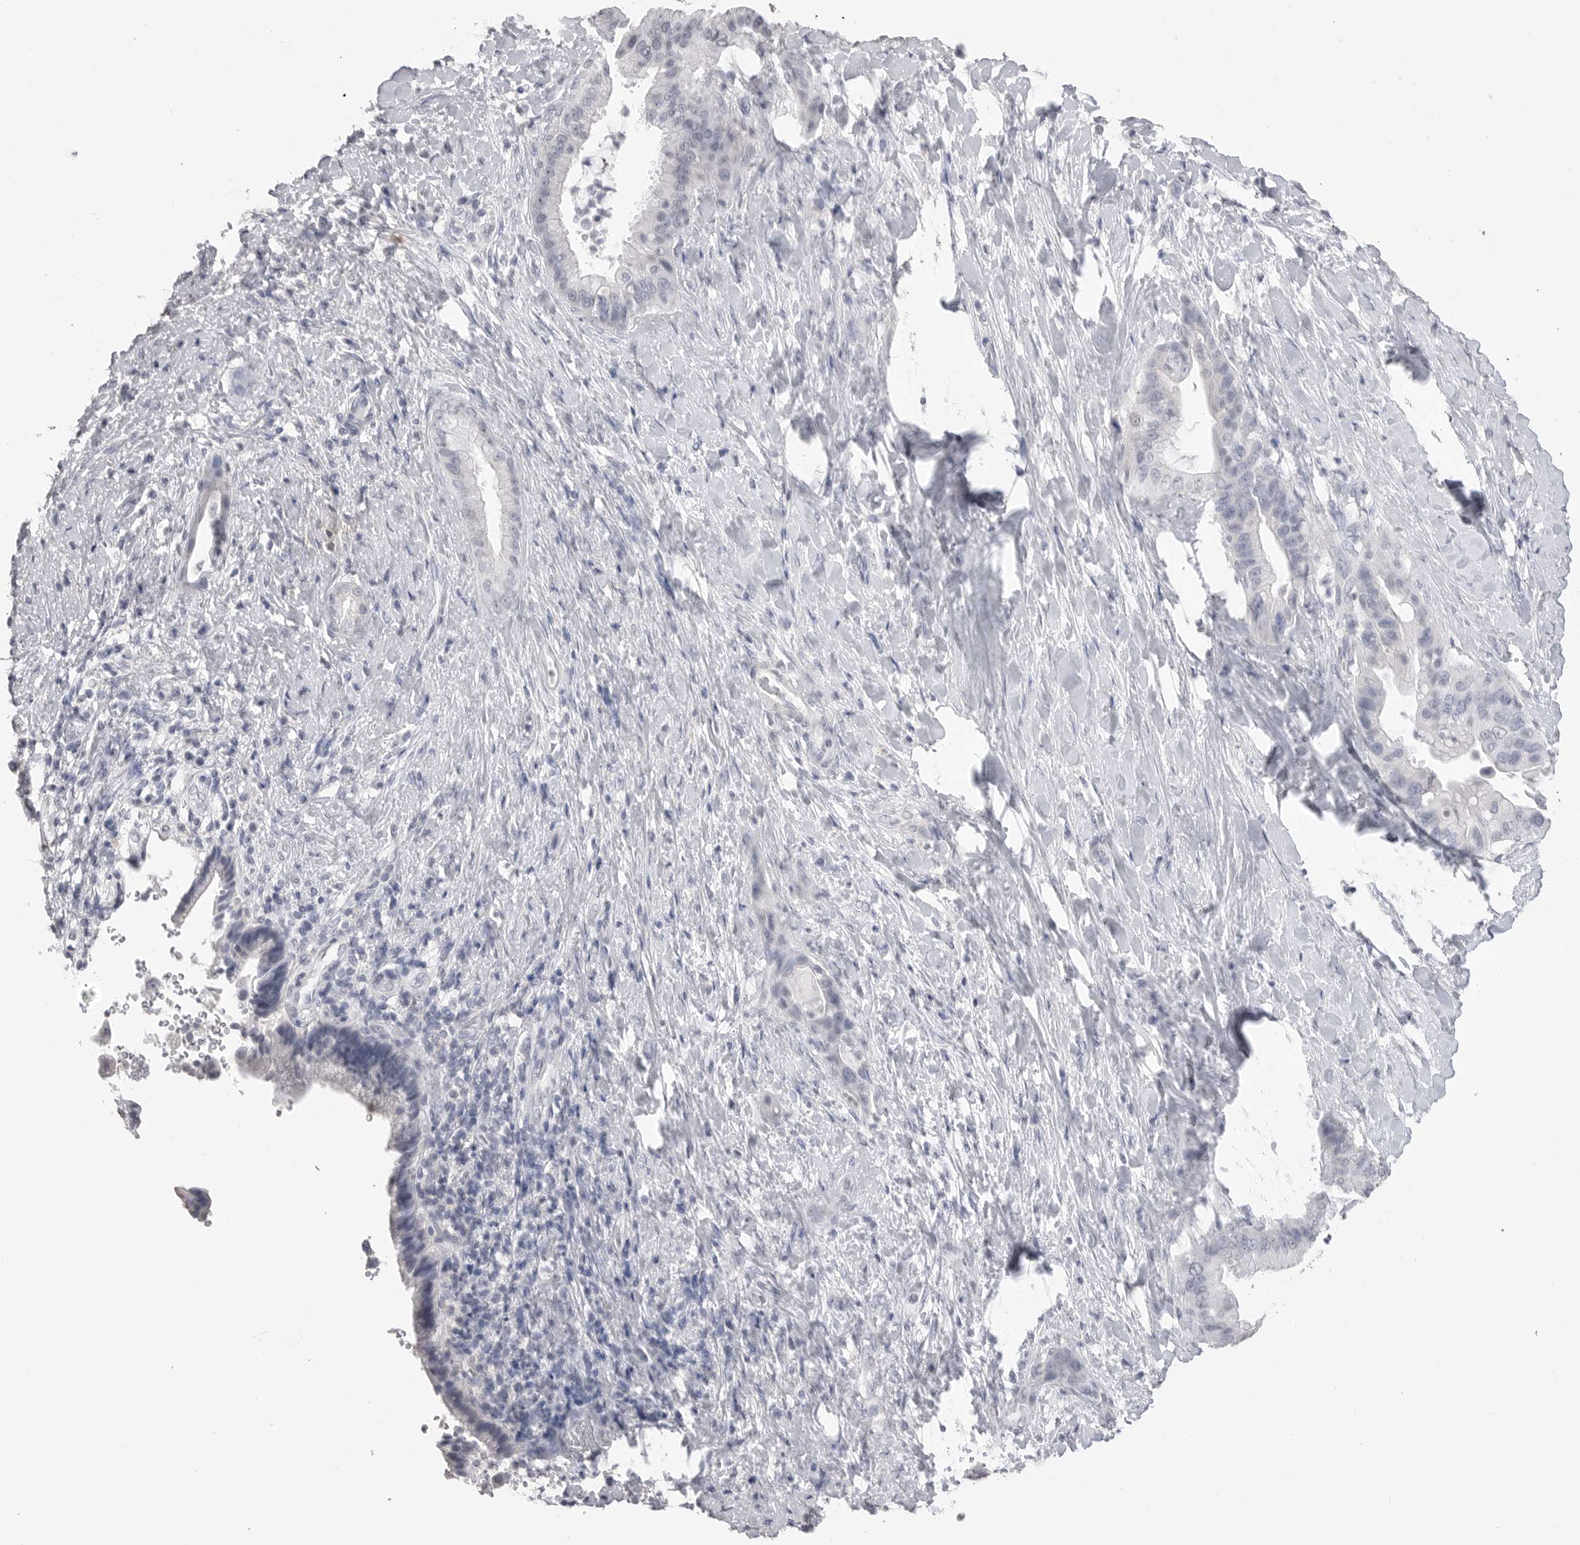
{"staining": {"intensity": "negative", "quantity": "none", "location": "none"}, "tissue": "liver cancer", "cell_type": "Tumor cells", "image_type": "cancer", "snomed": [{"axis": "morphology", "description": "Cholangiocarcinoma"}, {"axis": "topography", "description": "Liver"}], "caption": "IHC histopathology image of liver cholangiocarcinoma stained for a protein (brown), which exhibits no positivity in tumor cells. (DAB IHC visualized using brightfield microscopy, high magnification).", "gene": "ICAM5", "patient": {"sex": "female", "age": 54}}